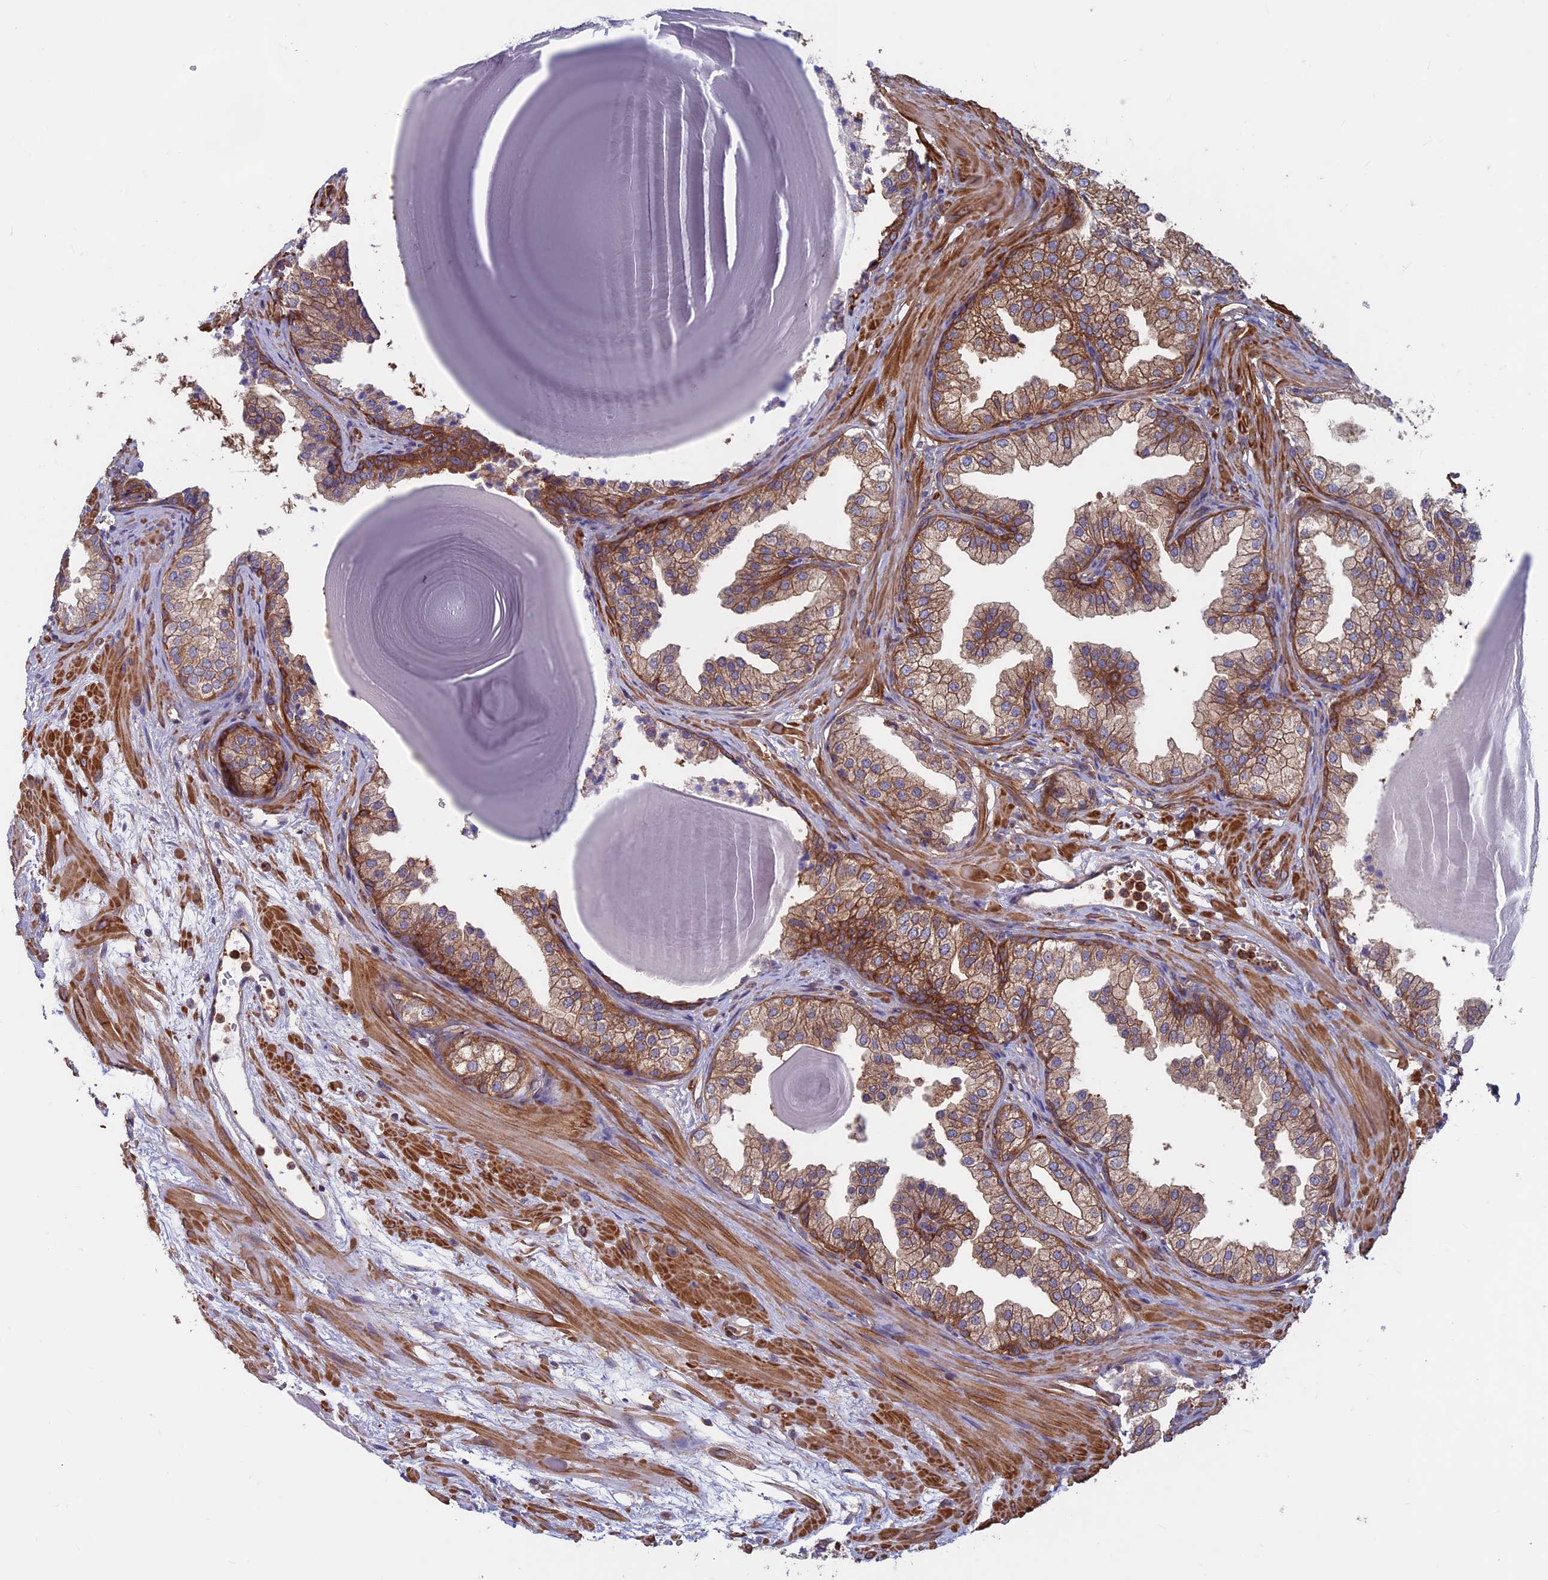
{"staining": {"intensity": "strong", "quantity": "25%-75%", "location": "cytoplasmic/membranous"}, "tissue": "prostate", "cell_type": "Glandular cells", "image_type": "normal", "snomed": [{"axis": "morphology", "description": "Normal tissue, NOS"}, {"axis": "topography", "description": "Prostate"}], "caption": "The immunohistochemical stain shows strong cytoplasmic/membranous positivity in glandular cells of normal prostate. (DAB IHC with brightfield microscopy, high magnification).", "gene": "DNM1L", "patient": {"sex": "male", "age": 48}}